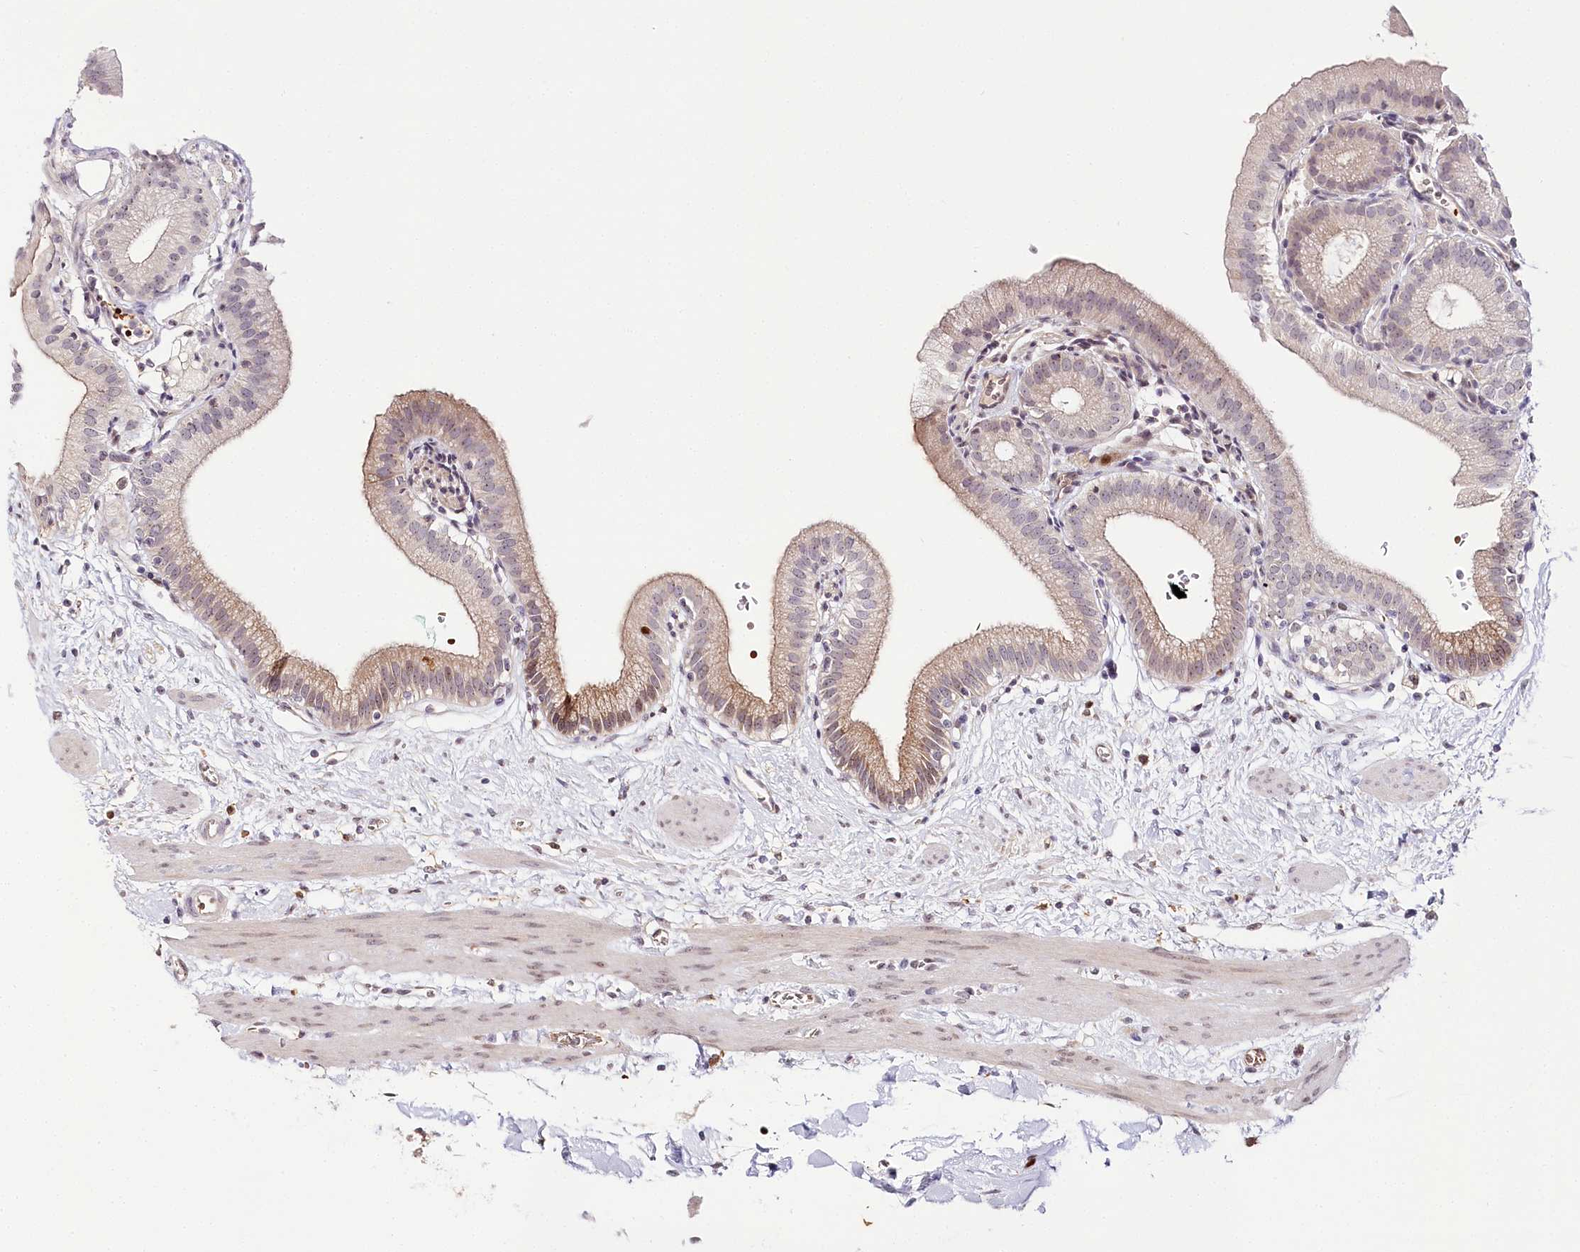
{"staining": {"intensity": "moderate", "quantity": "25%-75%", "location": "cytoplasmic/membranous"}, "tissue": "gallbladder", "cell_type": "Glandular cells", "image_type": "normal", "snomed": [{"axis": "morphology", "description": "Normal tissue, NOS"}, {"axis": "topography", "description": "Gallbladder"}], "caption": "This is an image of immunohistochemistry staining of normal gallbladder, which shows moderate positivity in the cytoplasmic/membranous of glandular cells.", "gene": "WDR36", "patient": {"sex": "male", "age": 55}}